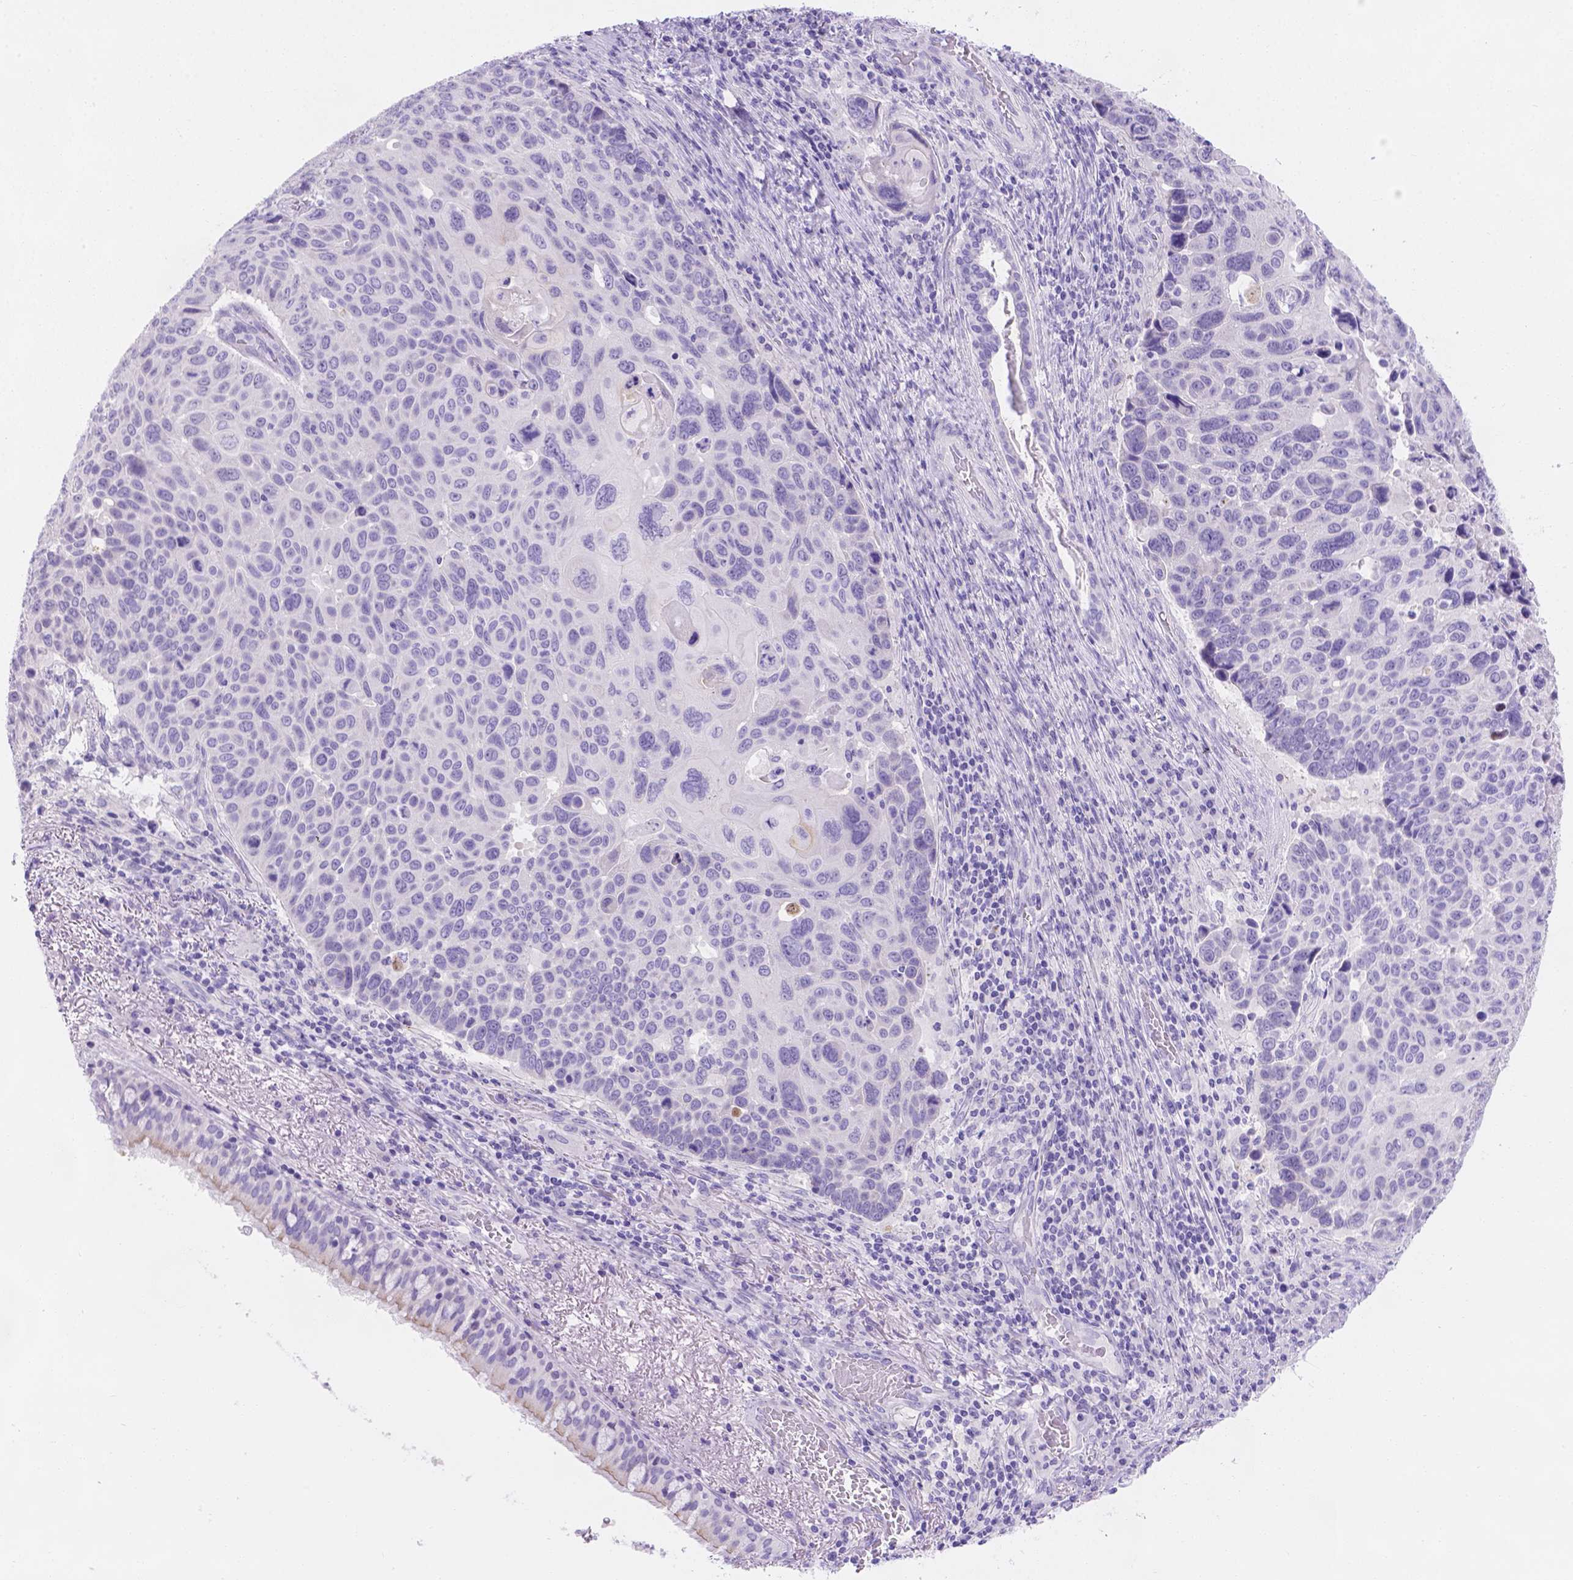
{"staining": {"intensity": "negative", "quantity": "none", "location": "none"}, "tissue": "lung cancer", "cell_type": "Tumor cells", "image_type": "cancer", "snomed": [{"axis": "morphology", "description": "Squamous cell carcinoma, NOS"}, {"axis": "topography", "description": "Lung"}], "caption": "Tumor cells show no significant protein staining in lung cancer. (DAB immunohistochemistry with hematoxylin counter stain).", "gene": "MLN", "patient": {"sex": "male", "age": 68}}